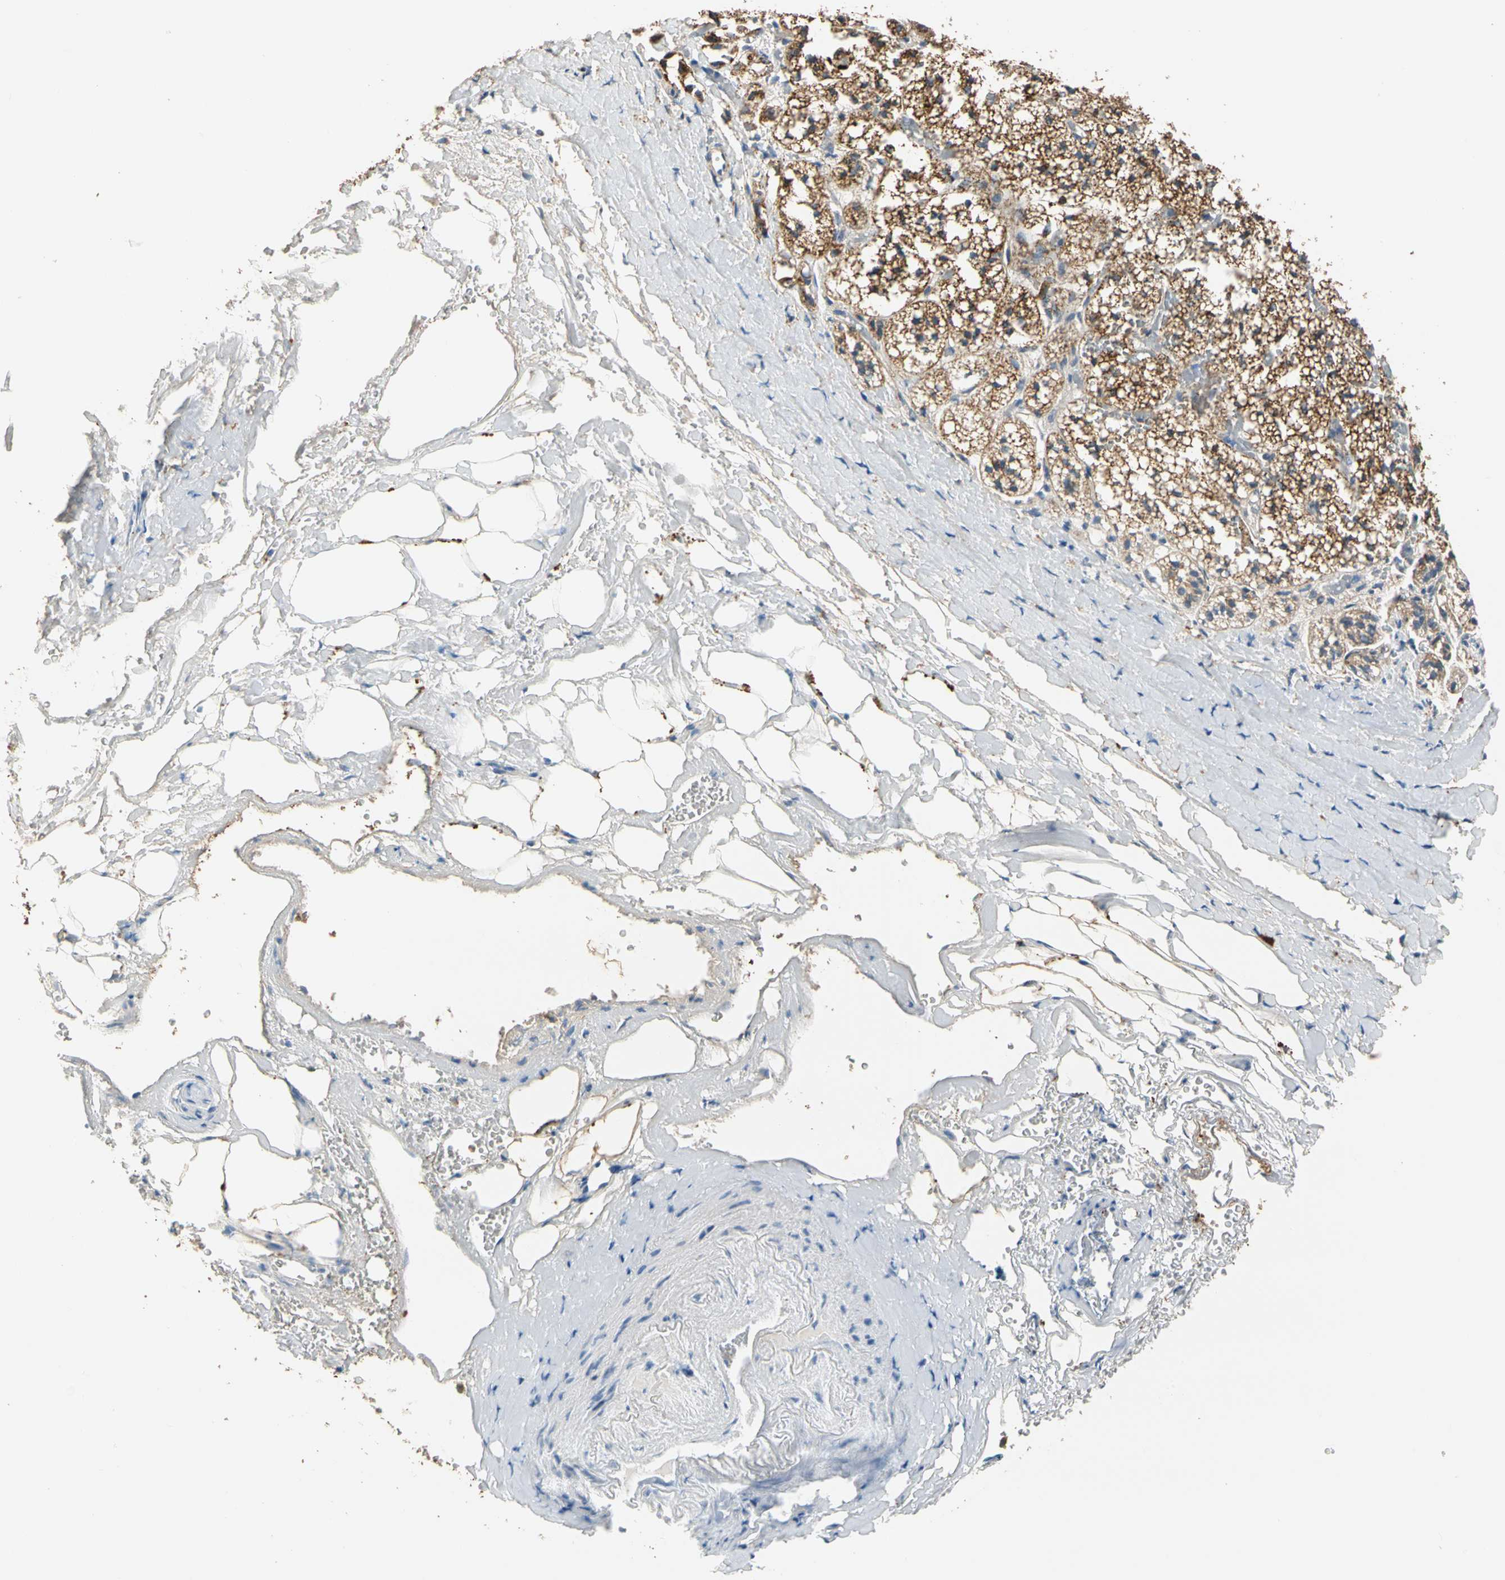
{"staining": {"intensity": "moderate", "quantity": ">75%", "location": "cytoplasmic/membranous"}, "tissue": "adrenal gland", "cell_type": "Glandular cells", "image_type": "normal", "snomed": [{"axis": "morphology", "description": "Normal tissue, NOS"}, {"axis": "topography", "description": "Adrenal gland"}], "caption": "IHC histopathology image of benign human adrenal gland stained for a protein (brown), which displays medium levels of moderate cytoplasmic/membranous expression in about >75% of glandular cells.", "gene": "GM2A", "patient": {"sex": "male", "age": 53}}